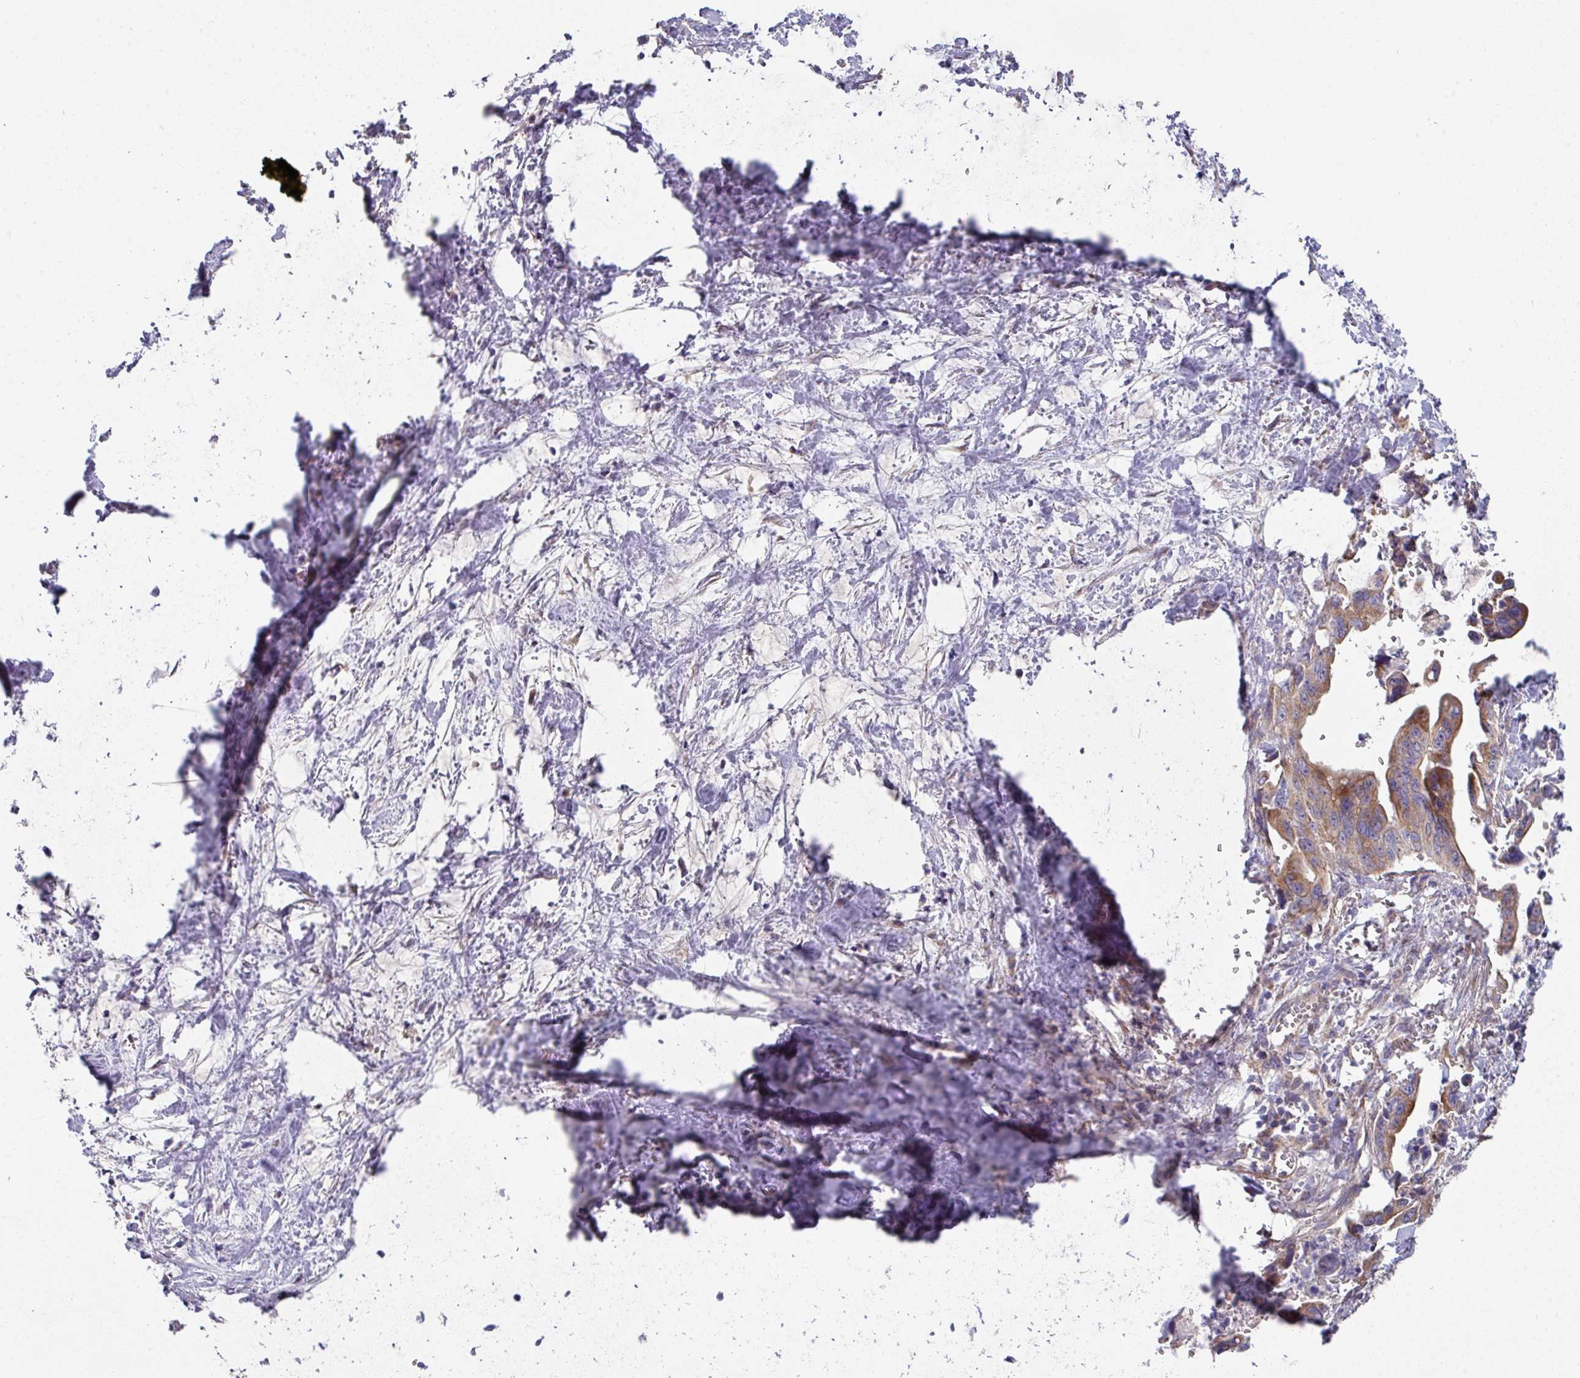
{"staining": {"intensity": "moderate", "quantity": "25%-75%", "location": "cytoplasmic/membranous"}, "tissue": "pancreatic cancer", "cell_type": "Tumor cells", "image_type": "cancer", "snomed": [{"axis": "morphology", "description": "Adenocarcinoma, NOS"}, {"axis": "topography", "description": "Pancreas"}], "caption": "Immunohistochemical staining of pancreatic cancer (adenocarcinoma) reveals moderate cytoplasmic/membranous protein positivity in approximately 25%-75% of tumor cells.", "gene": "DCAF12L2", "patient": {"sex": "male", "age": 61}}